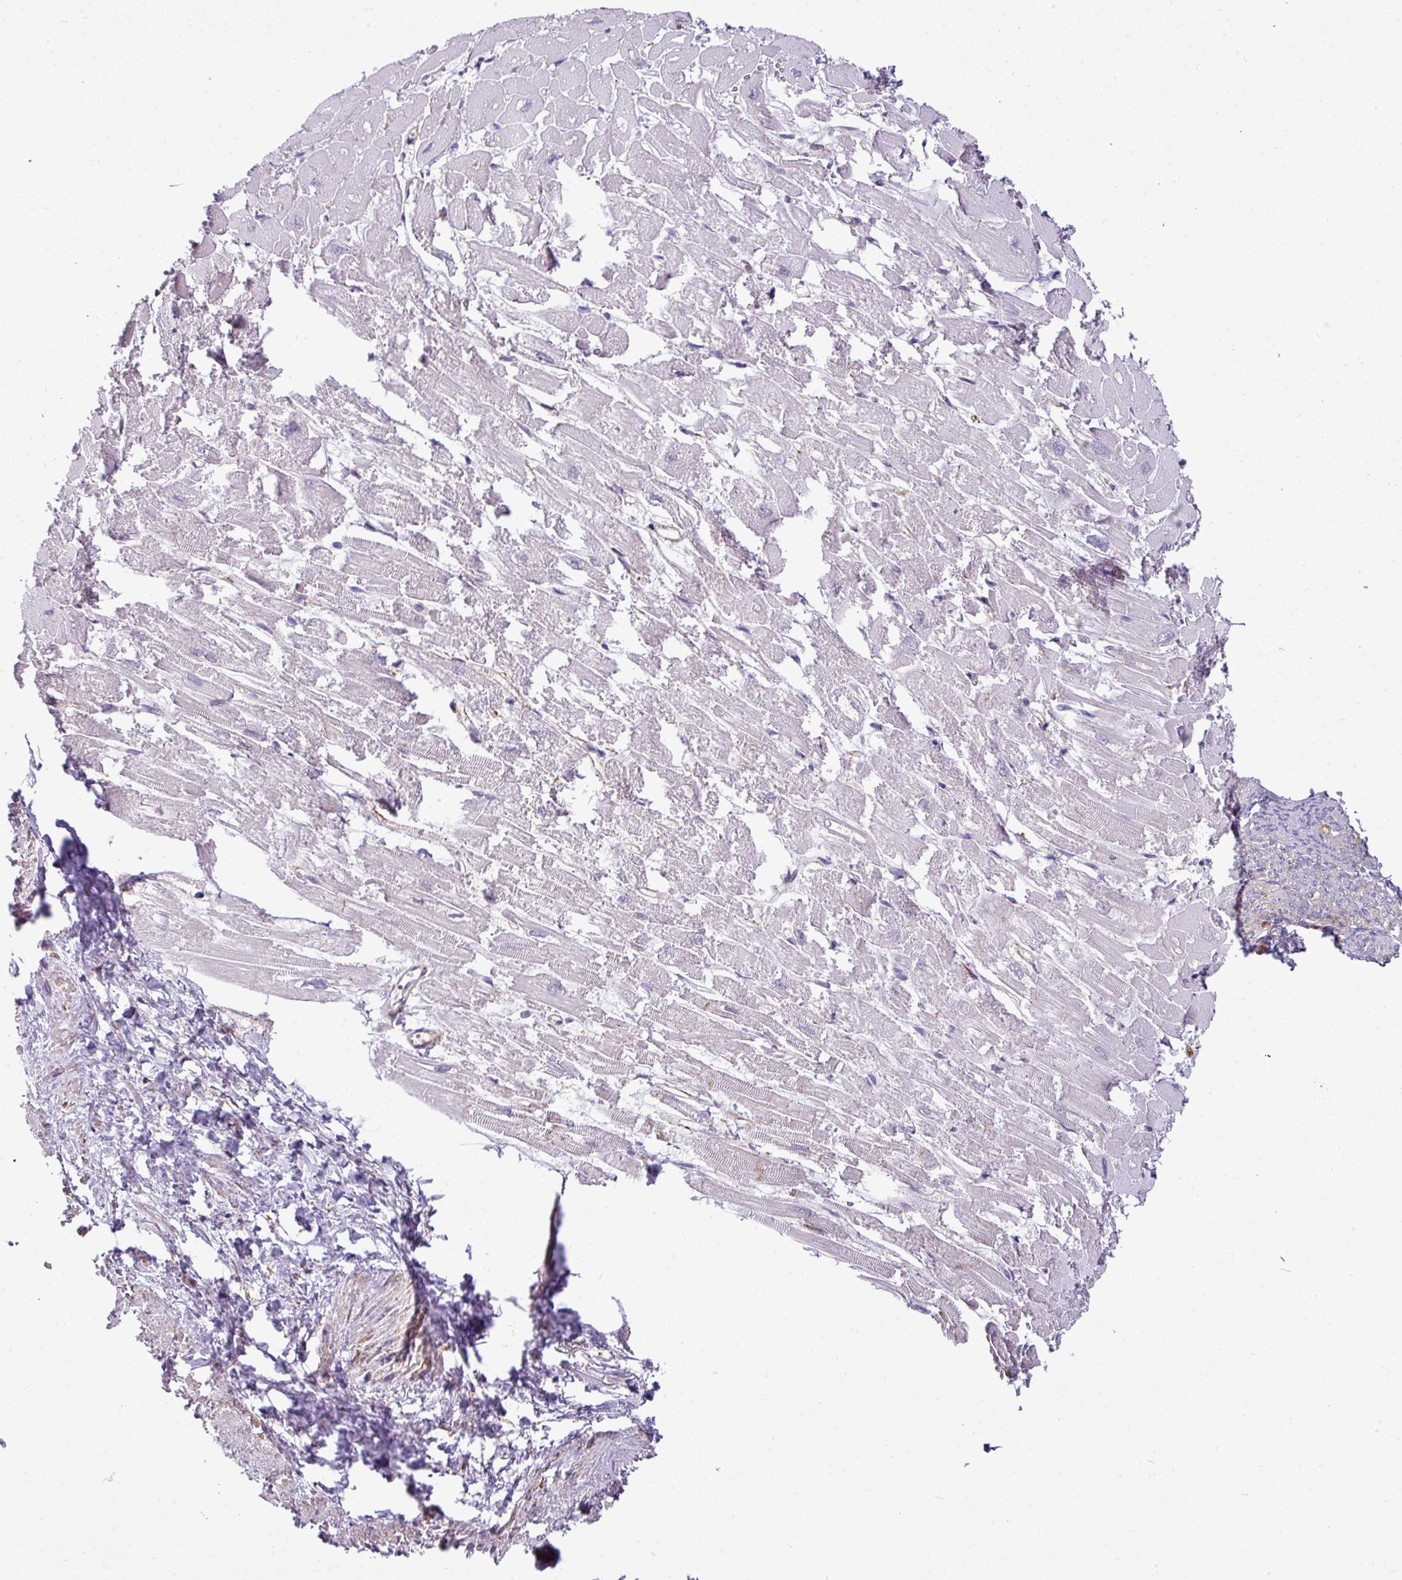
{"staining": {"intensity": "negative", "quantity": "none", "location": "none"}, "tissue": "heart muscle", "cell_type": "Cardiomyocytes", "image_type": "normal", "snomed": [{"axis": "morphology", "description": "Normal tissue, NOS"}, {"axis": "topography", "description": "Heart"}], "caption": "Heart muscle was stained to show a protein in brown. There is no significant staining in cardiomyocytes. (DAB immunohistochemistry with hematoxylin counter stain).", "gene": "XNDC1N", "patient": {"sex": "male", "age": 54}}